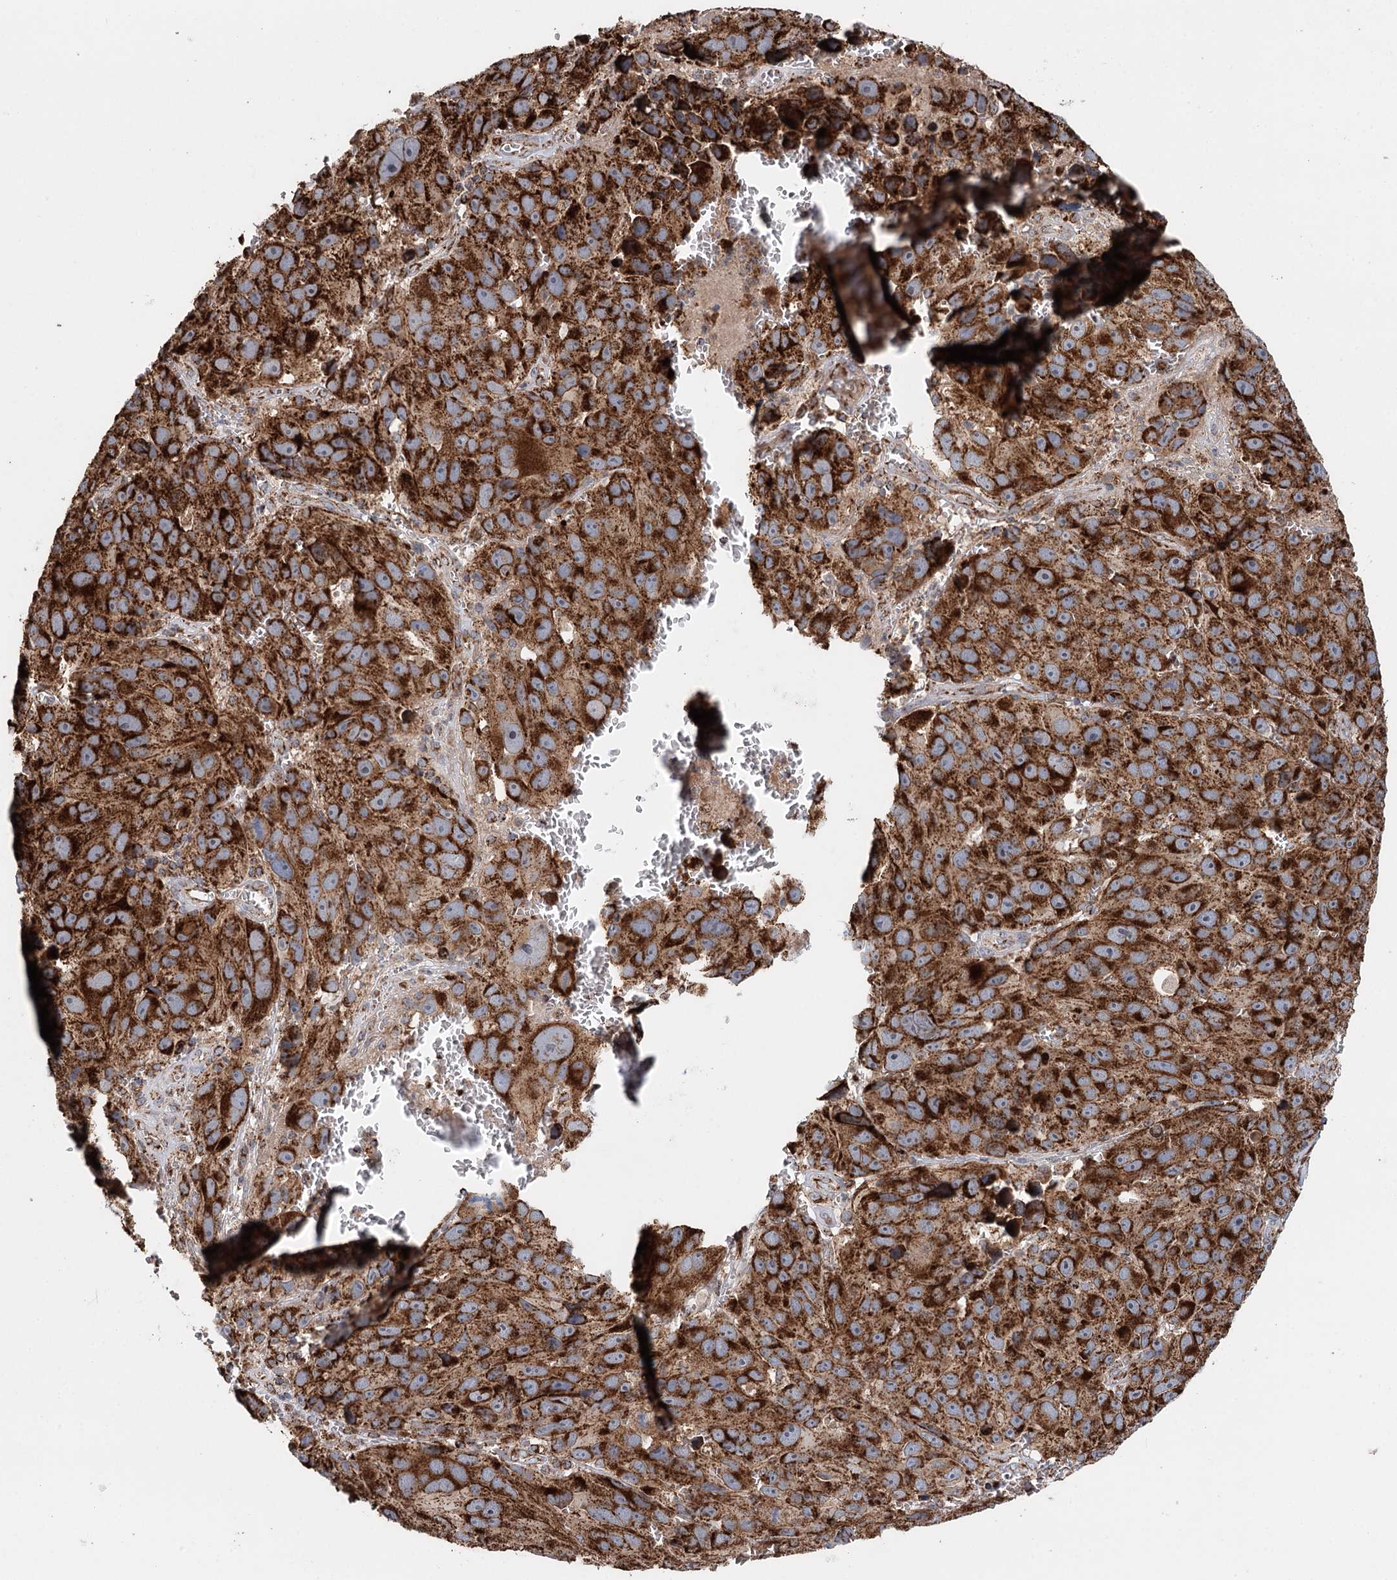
{"staining": {"intensity": "strong", "quantity": ">75%", "location": "cytoplasmic/membranous"}, "tissue": "melanoma", "cell_type": "Tumor cells", "image_type": "cancer", "snomed": [{"axis": "morphology", "description": "Malignant melanoma, NOS"}, {"axis": "topography", "description": "Skin"}], "caption": "This histopathology image shows malignant melanoma stained with immunohistochemistry (IHC) to label a protein in brown. The cytoplasmic/membranous of tumor cells show strong positivity for the protein. Nuclei are counter-stained blue.", "gene": "APH1A", "patient": {"sex": "male", "age": 84}}